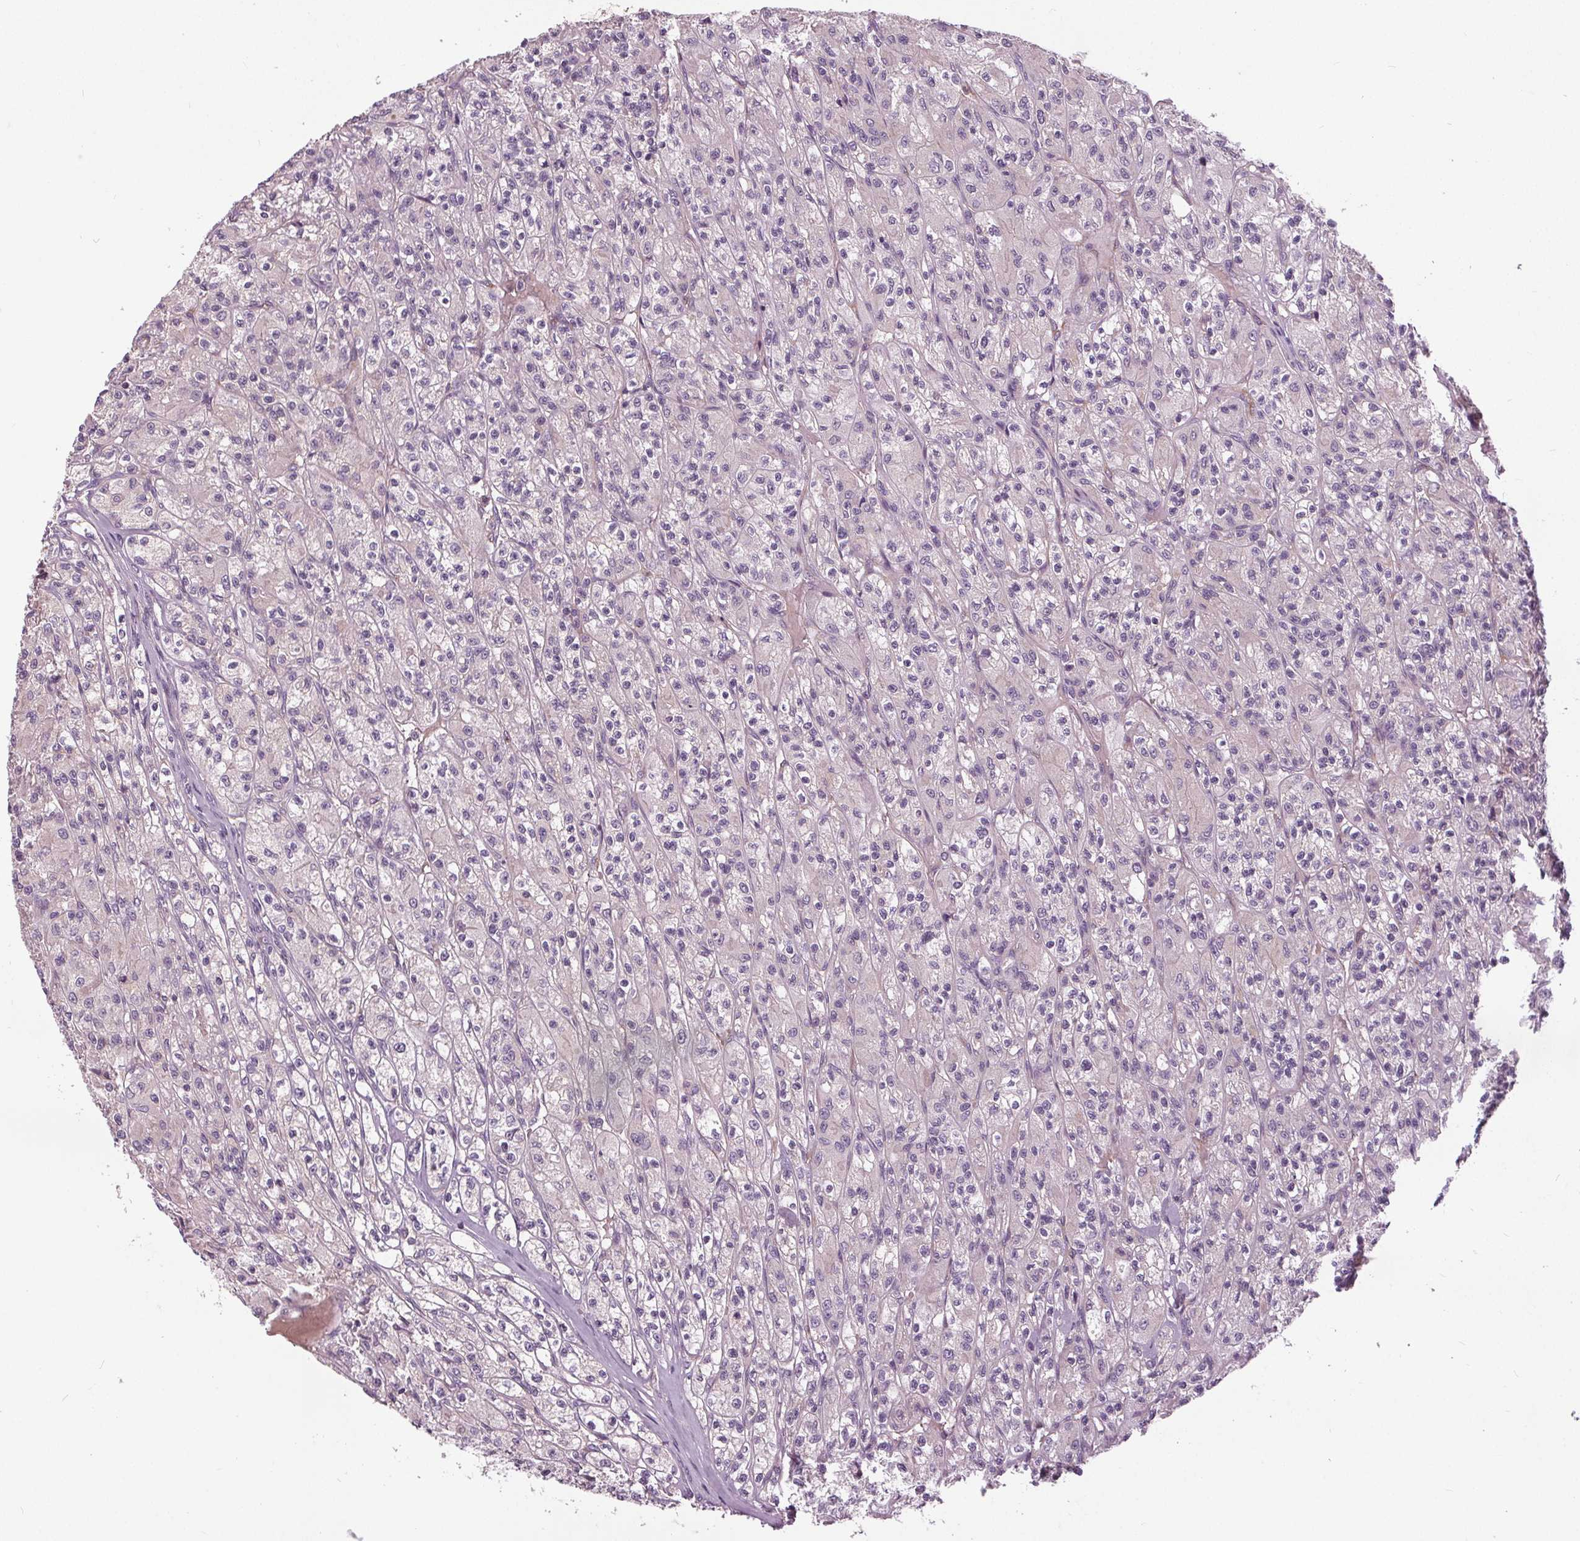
{"staining": {"intensity": "negative", "quantity": "none", "location": "none"}, "tissue": "renal cancer", "cell_type": "Tumor cells", "image_type": "cancer", "snomed": [{"axis": "morphology", "description": "Adenocarcinoma, NOS"}, {"axis": "topography", "description": "Kidney"}], "caption": "The photomicrograph reveals no staining of tumor cells in adenocarcinoma (renal). Nuclei are stained in blue.", "gene": "PDGFD", "patient": {"sex": "female", "age": 70}}